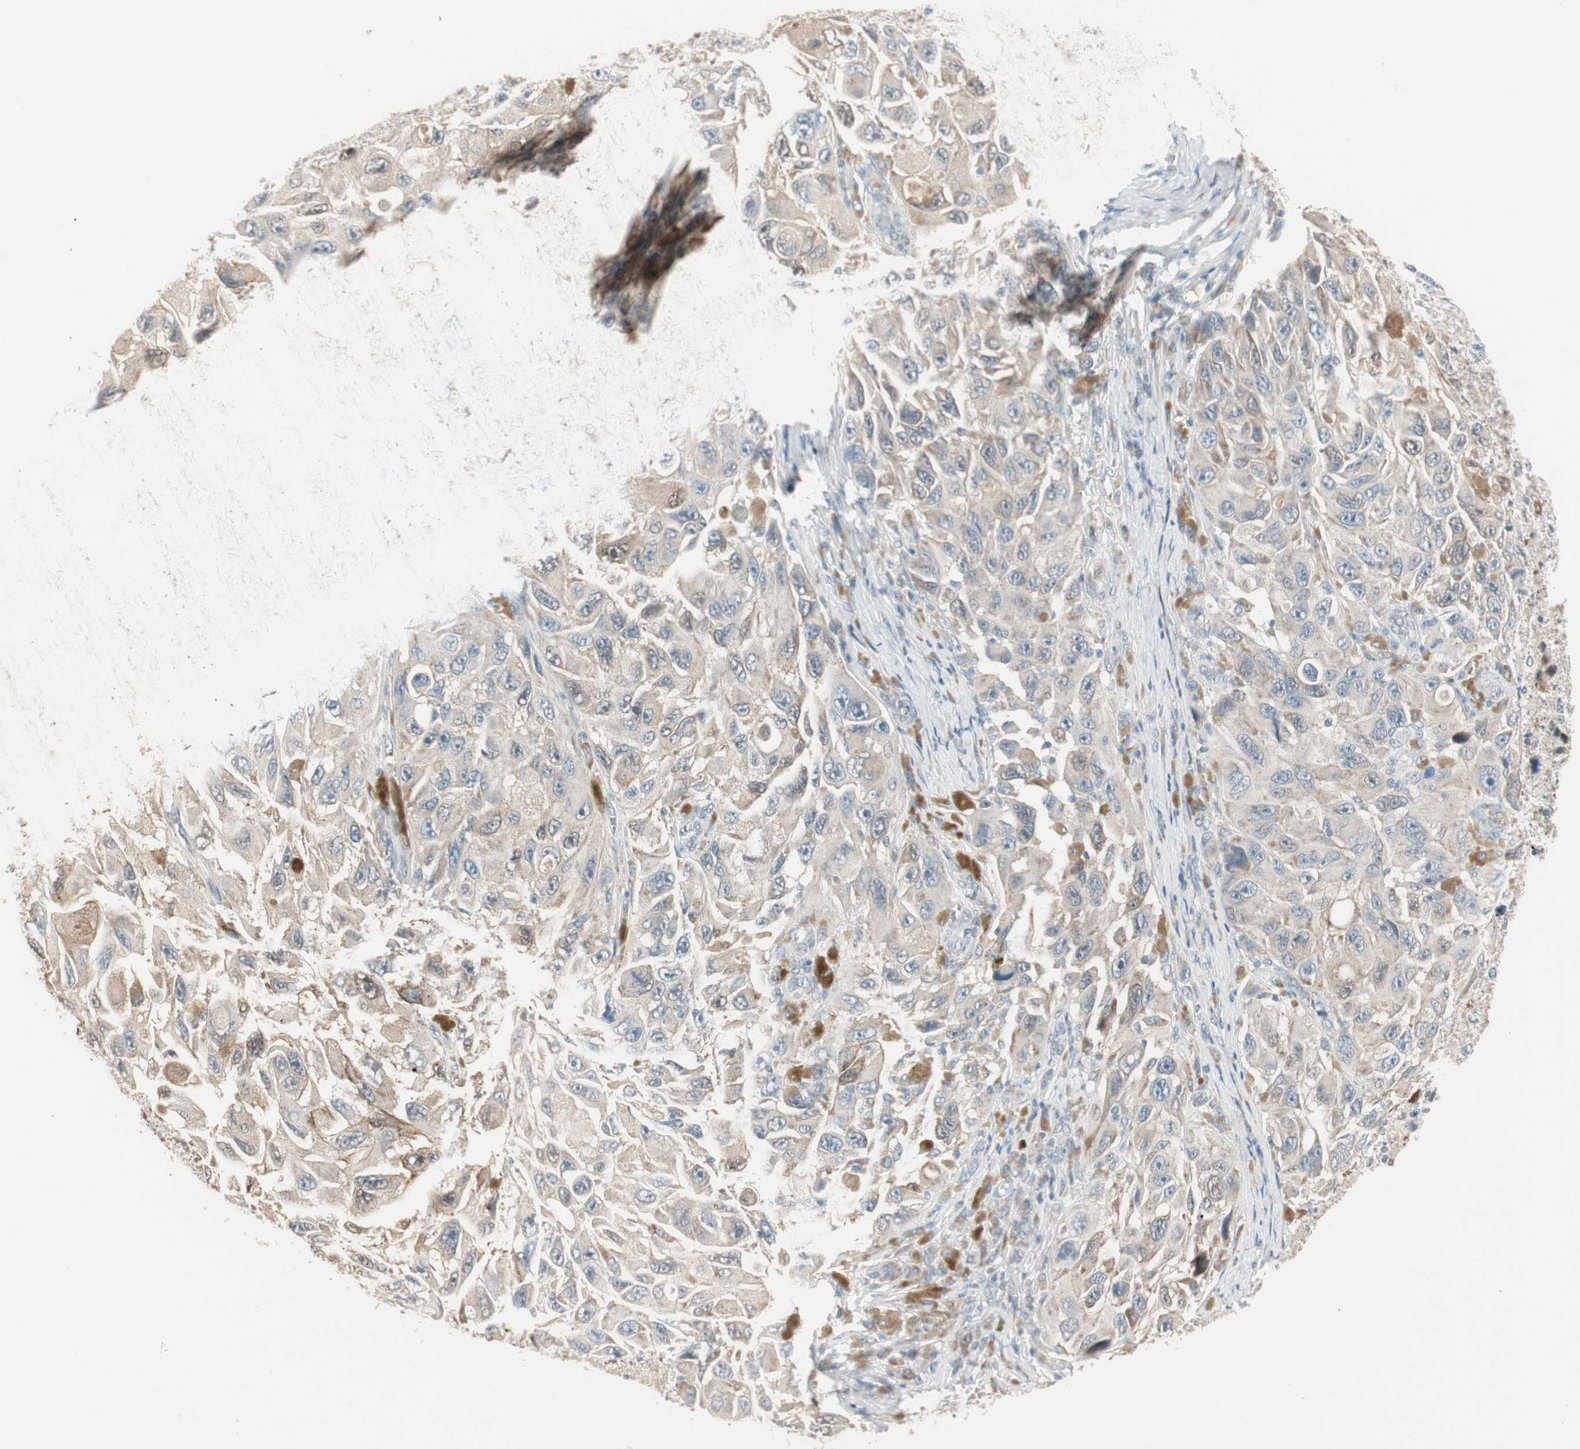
{"staining": {"intensity": "weak", "quantity": ">75%", "location": "cytoplasmic/membranous"}, "tissue": "melanoma", "cell_type": "Tumor cells", "image_type": "cancer", "snomed": [{"axis": "morphology", "description": "Malignant melanoma, NOS"}, {"axis": "topography", "description": "Skin"}], "caption": "IHC image of human melanoma stained for a protein (brown), which shows low levels of weak cytoplasmic/membranous expression in approximately >75% of tumor cells.", "gene": "PDZK1", "patient": {"sex": "female", "age": 73}}